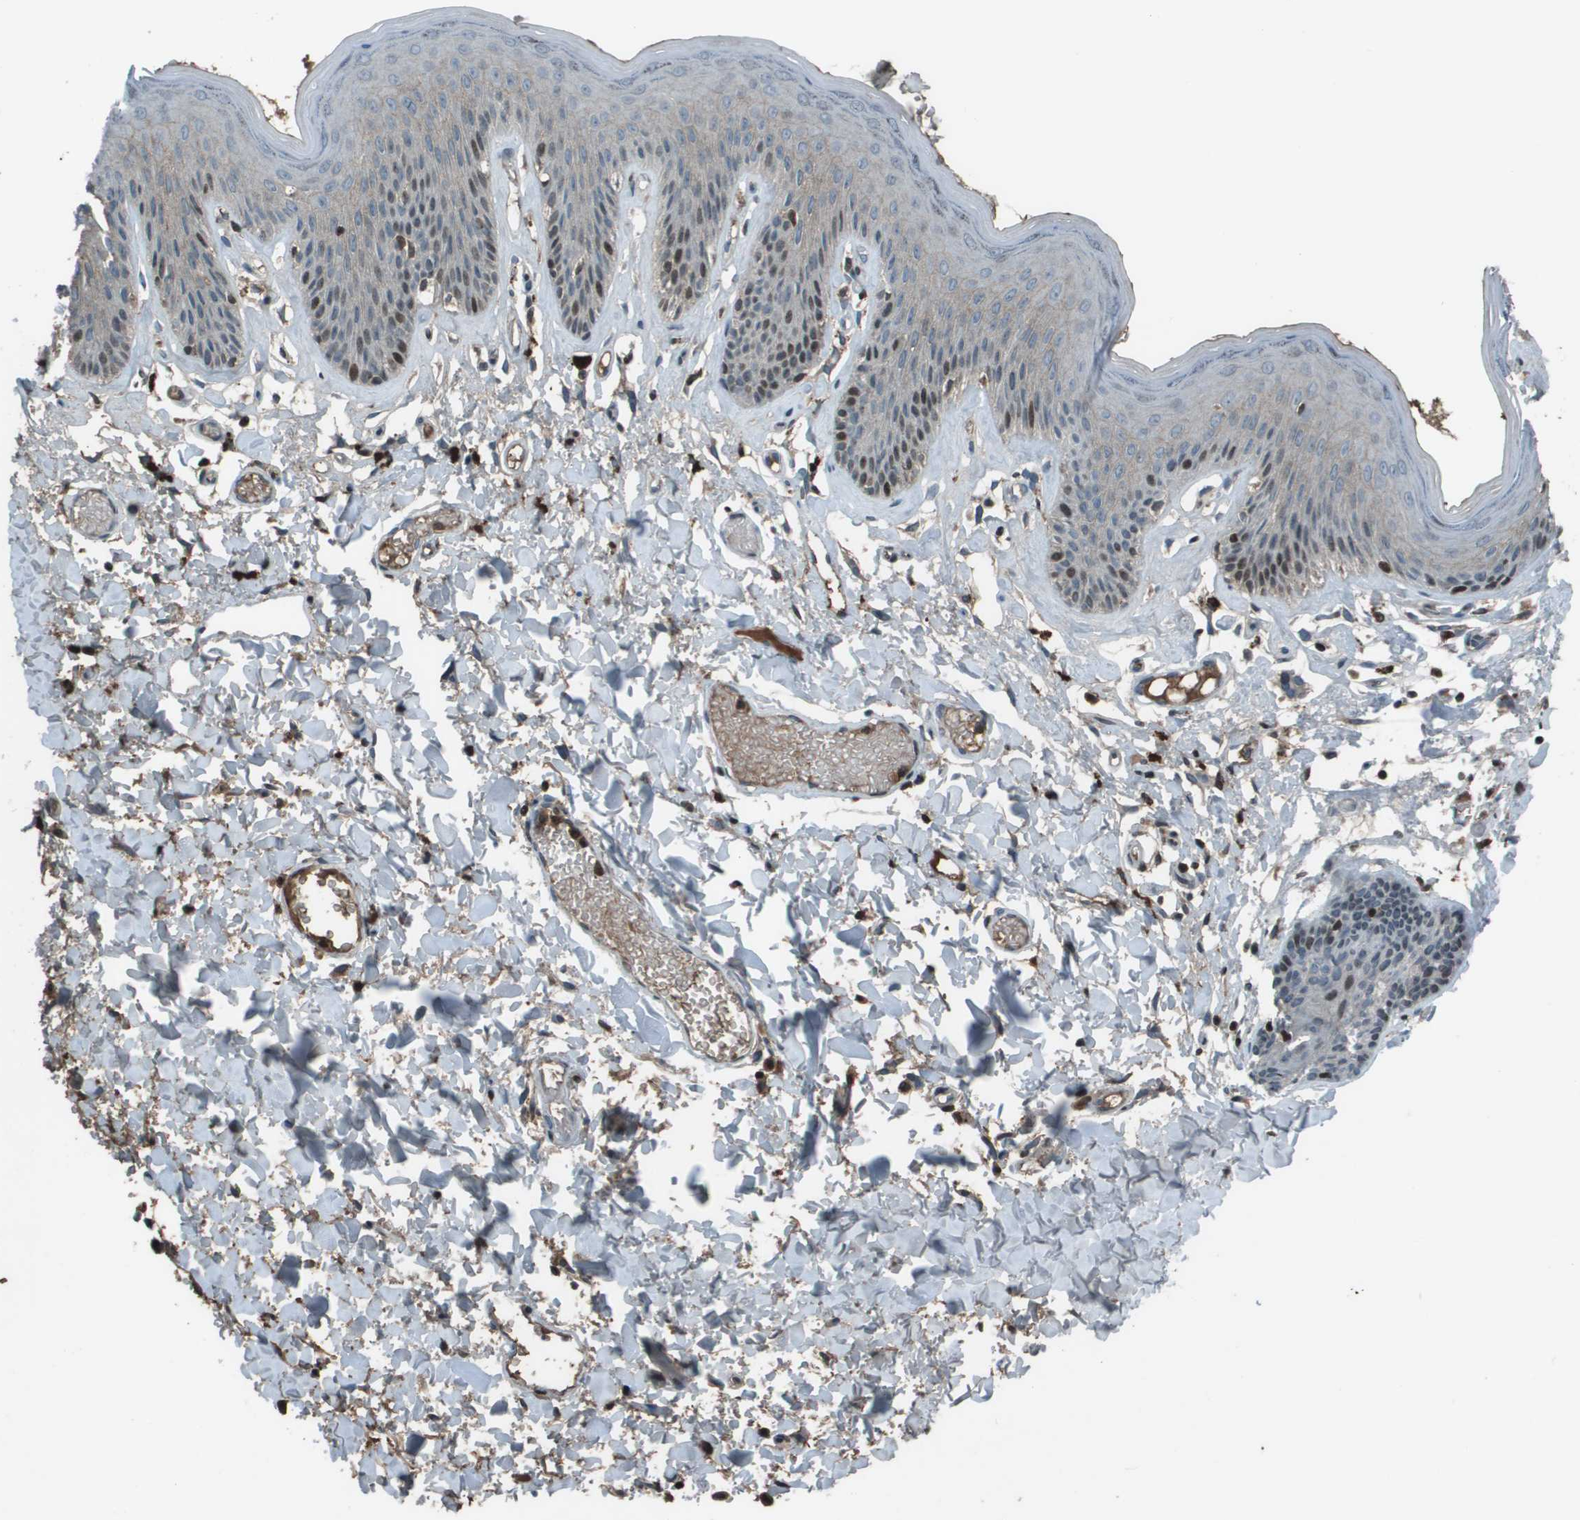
{"staining": {"intensity": "strong", "quantity": "<25%", "location": "nuclear"}, "tissue": "skin", "cell_type": "Epidermal cells", "image_type": "normal", "snomed": [{"axis": "morphology", "description": "Normal tissue, NOS"}, {"axis": "topography", "description": "Vulva"}], "caption": "Strong nuclear staining is seen in about <25% of epidermal cells in benign skin. The staining is performed using DAB brown chromogen to label protein expression. The nuclei are counter-stained blue using hematoxylin.", "gene": "CXCL12", "patient": {"sex": "female", "age": 73}}